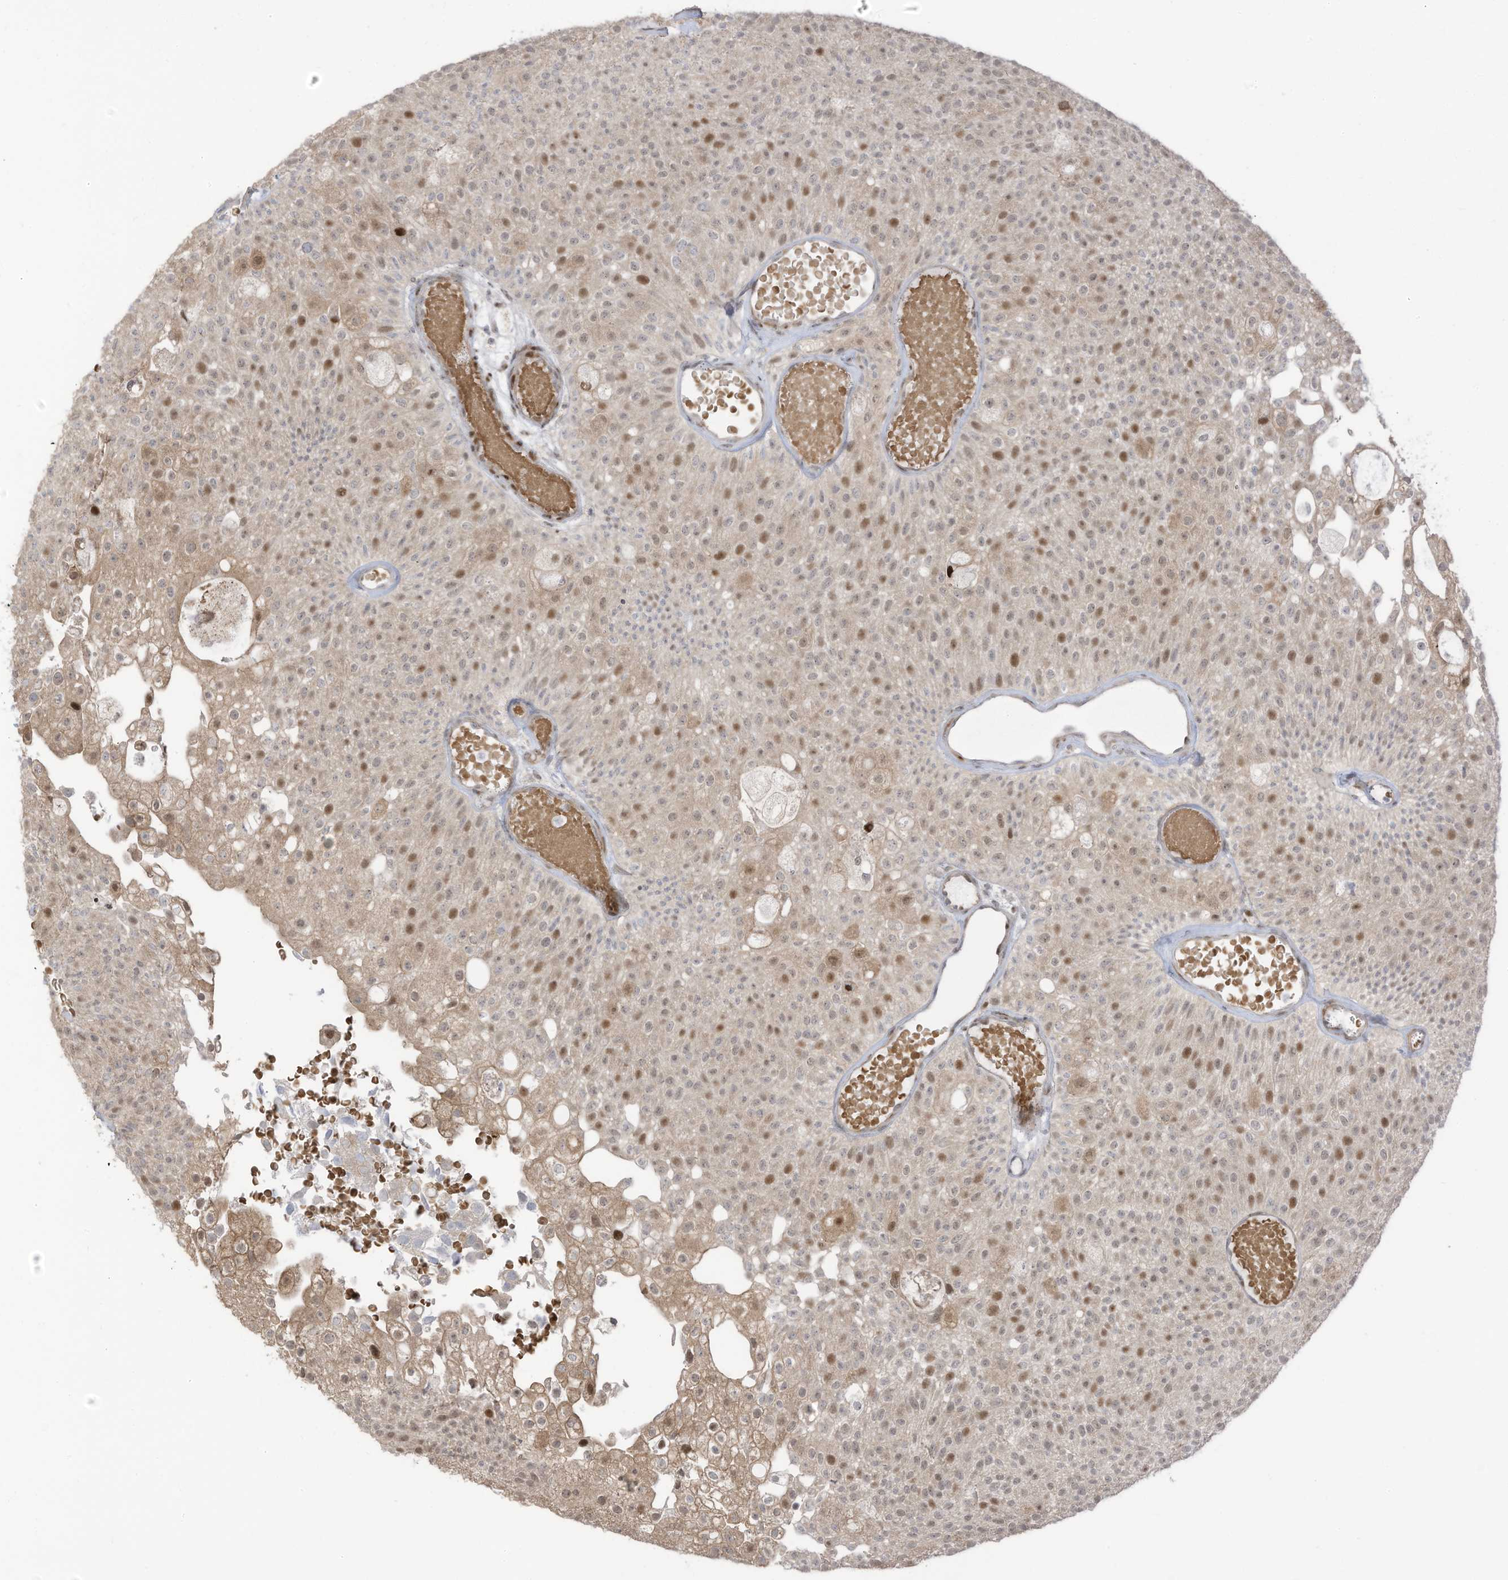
{"staining": {"intensity": "moderate", "quantity": "25%-75%", "location": "nuclear"}, "tissue": "urothelial cancer", "cell_type": "Tumor cells", "image_type": "cancer", "snomed": [{"axis": "morphology", "description": "Urothelial carcinoma, Low grade"}, {"axis": "topography", "description": "Urinary bladder"}], "caption": "Urothelial carcinoma (low-grade) stained with DAB immunohistochemistry displays medium levels of moderate nuclear expression in about 25%-75% of tumor cells. Nuclei are stained in blue.", "gene": "ZCWPW2", "patient": {"sex": "male", "age": 78}}